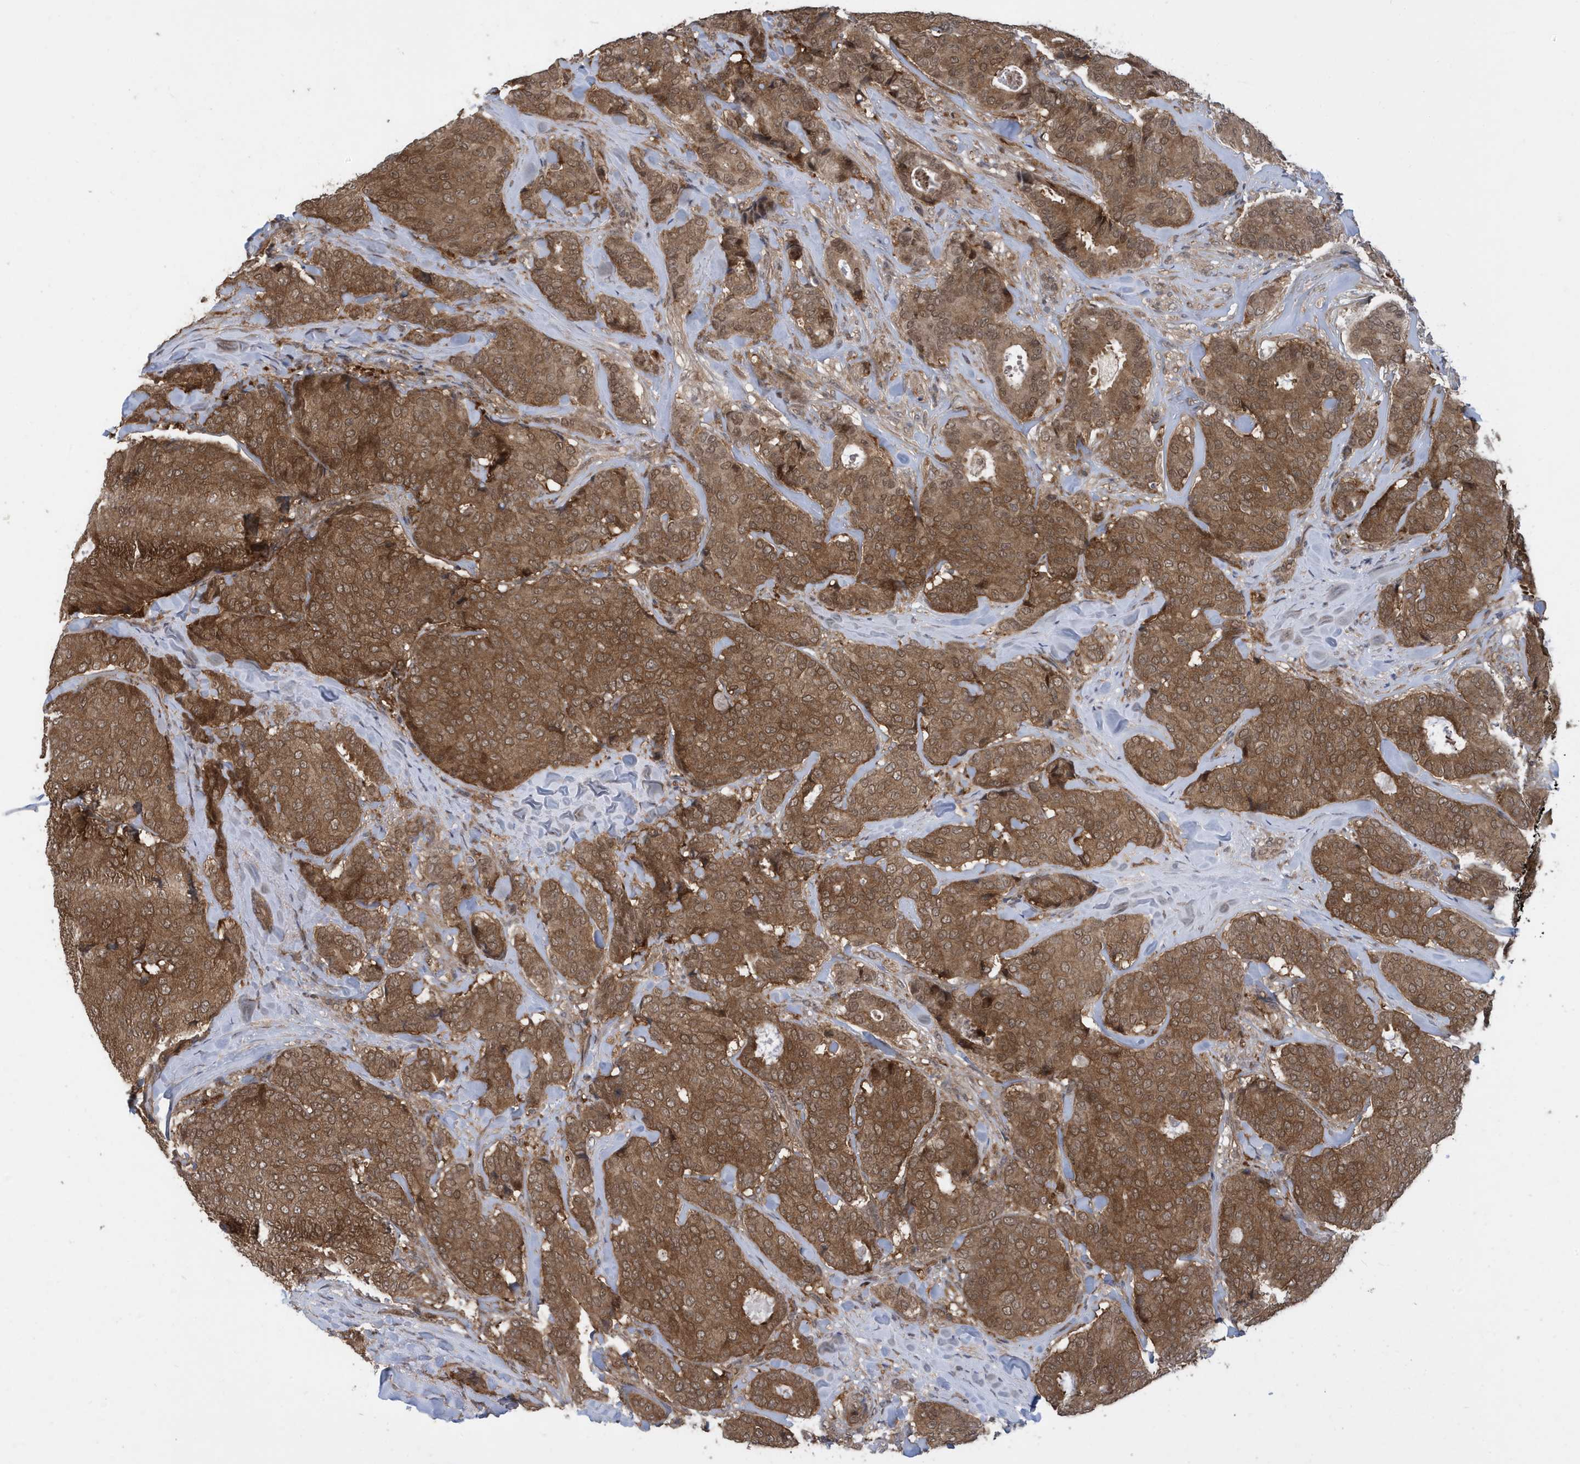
{"staining": {"intensity": "moderate", "quantity": ">75%", "location": "cytoplasmic/membranous,nuclear"}, "tissue": "breast cancer", "cell_type": "Tumor cells", "image_type": "cancer", "snomed": [{"axis": "morphology", "description": "Duct carcinoma"}, {"axis": "topography", "description": "Breast"}], "caption": "Immunohistochemical staining of infiltrating ductal carcinoma (breast) demonstrates moderate cytoplasmic/membranous and nuclear protein expression in approximately >75% of tumor cells.", "gene": "UBQLN1", "patient": {"sex": "female", "age": 75}}